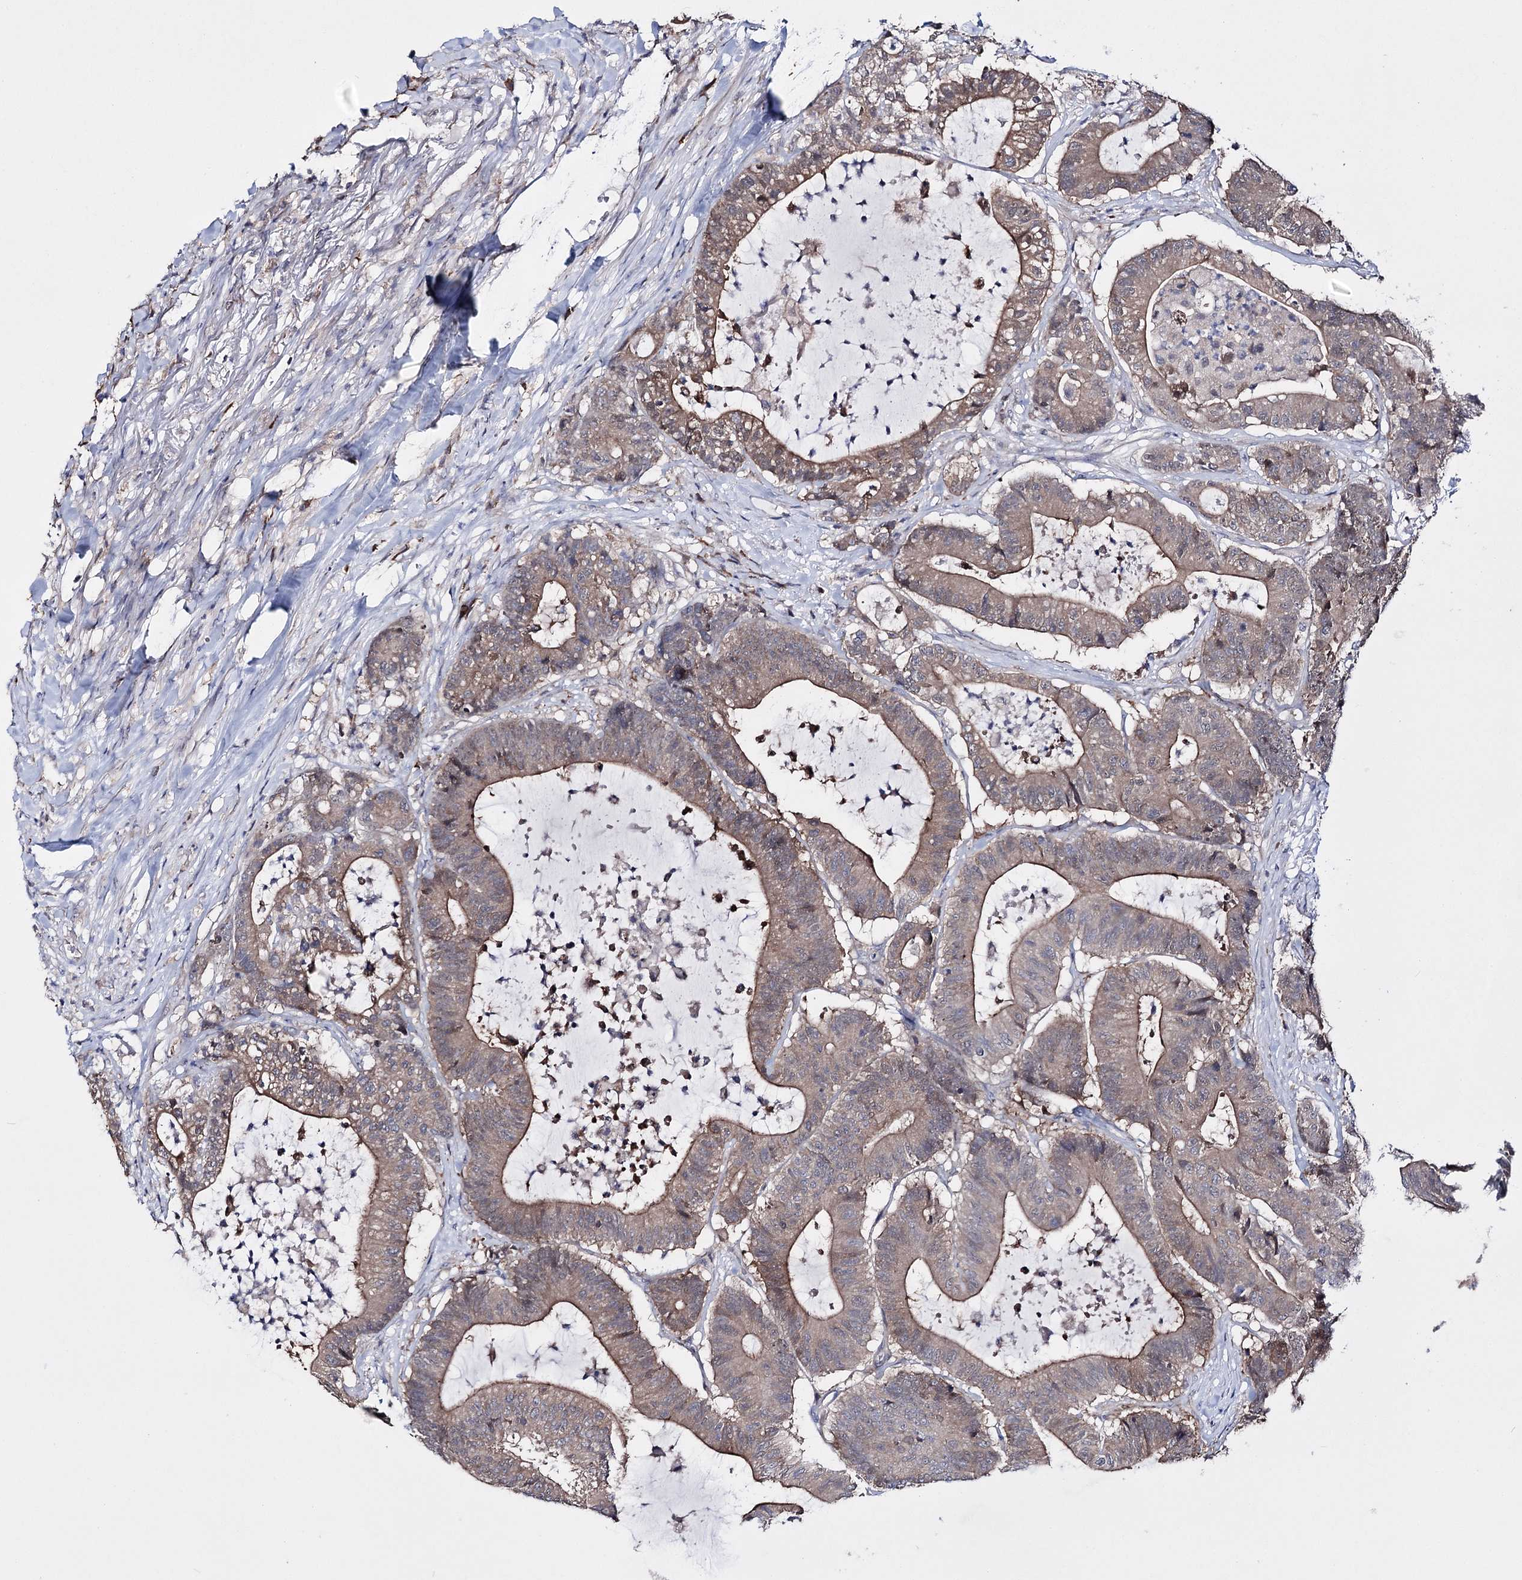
{"staining": {"intensity": "moderate", "quantity": ">75%", "location": "cytoplasmic/membranous"}, "tissue": "colorectal cancer", "cell_type": "Tumor cells", "image_type": "cancer", "snomed": [{"axis": "morphology", "description": "Adenocarcinoma, NOS"}, {"axis": "topography", "description": "Colon"}], "caption": "Immunohistochemistry (IHC) photomicrograph of neoplastic tissue: human colorectal cancer (adenocarcinoma) stained using immunohistochemistry (IHC) demonstrates medium levels of moderate protein expression localized specifically in the cytoplasmic/membranous of tumor cells, appearing as a cytoplasmic/membranous brown color.", "gene": "PTER", "patient": {"sex": "female", "age": 84}}